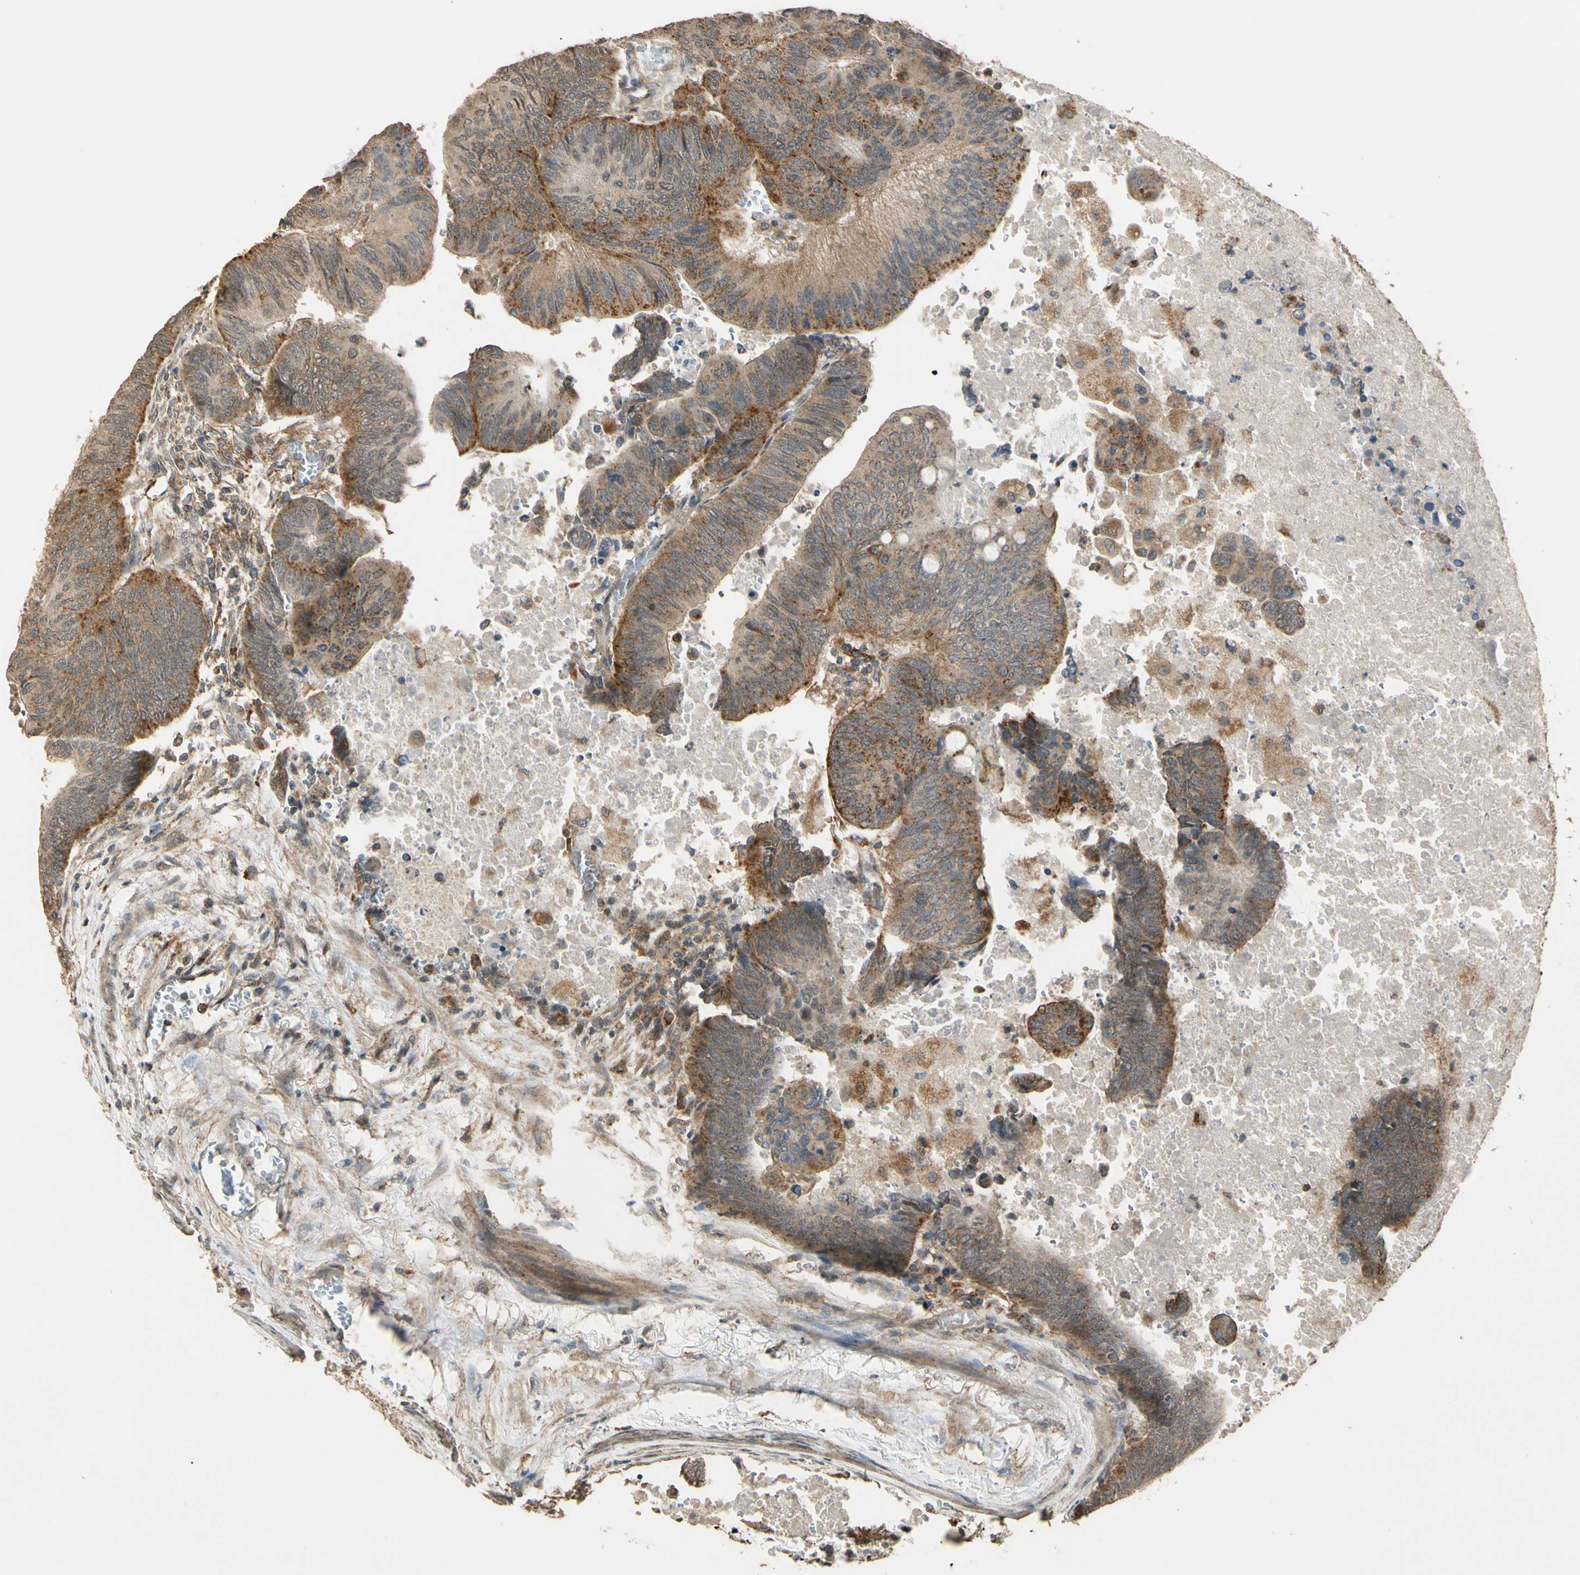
{"staining": {"intensity": "moderate", "quantity": ">75%", "location": "cytoplasmic/membranous"}, "tissue": "colorectal cancer", "cell_type": "Tumor cells", "image_type": "cancer", "snomed": [{"axis": "morphology", "description": "Normal tissue, NOS"}, {"axis": "morphology", "description": "Adenocarcinoma, NOS"}, {"axis": "topography", "description": "Rectum"}, {"axis": "topography", "description": "Peripheral nerve tissue"}], "caption": "A brown stain highlights moderate cytoplasmic/membranous staining of a protein in human colorectal cancer tumor cells.", "gene": "LAMTOR1", "patient": {"sex": "male", "age": 92}}